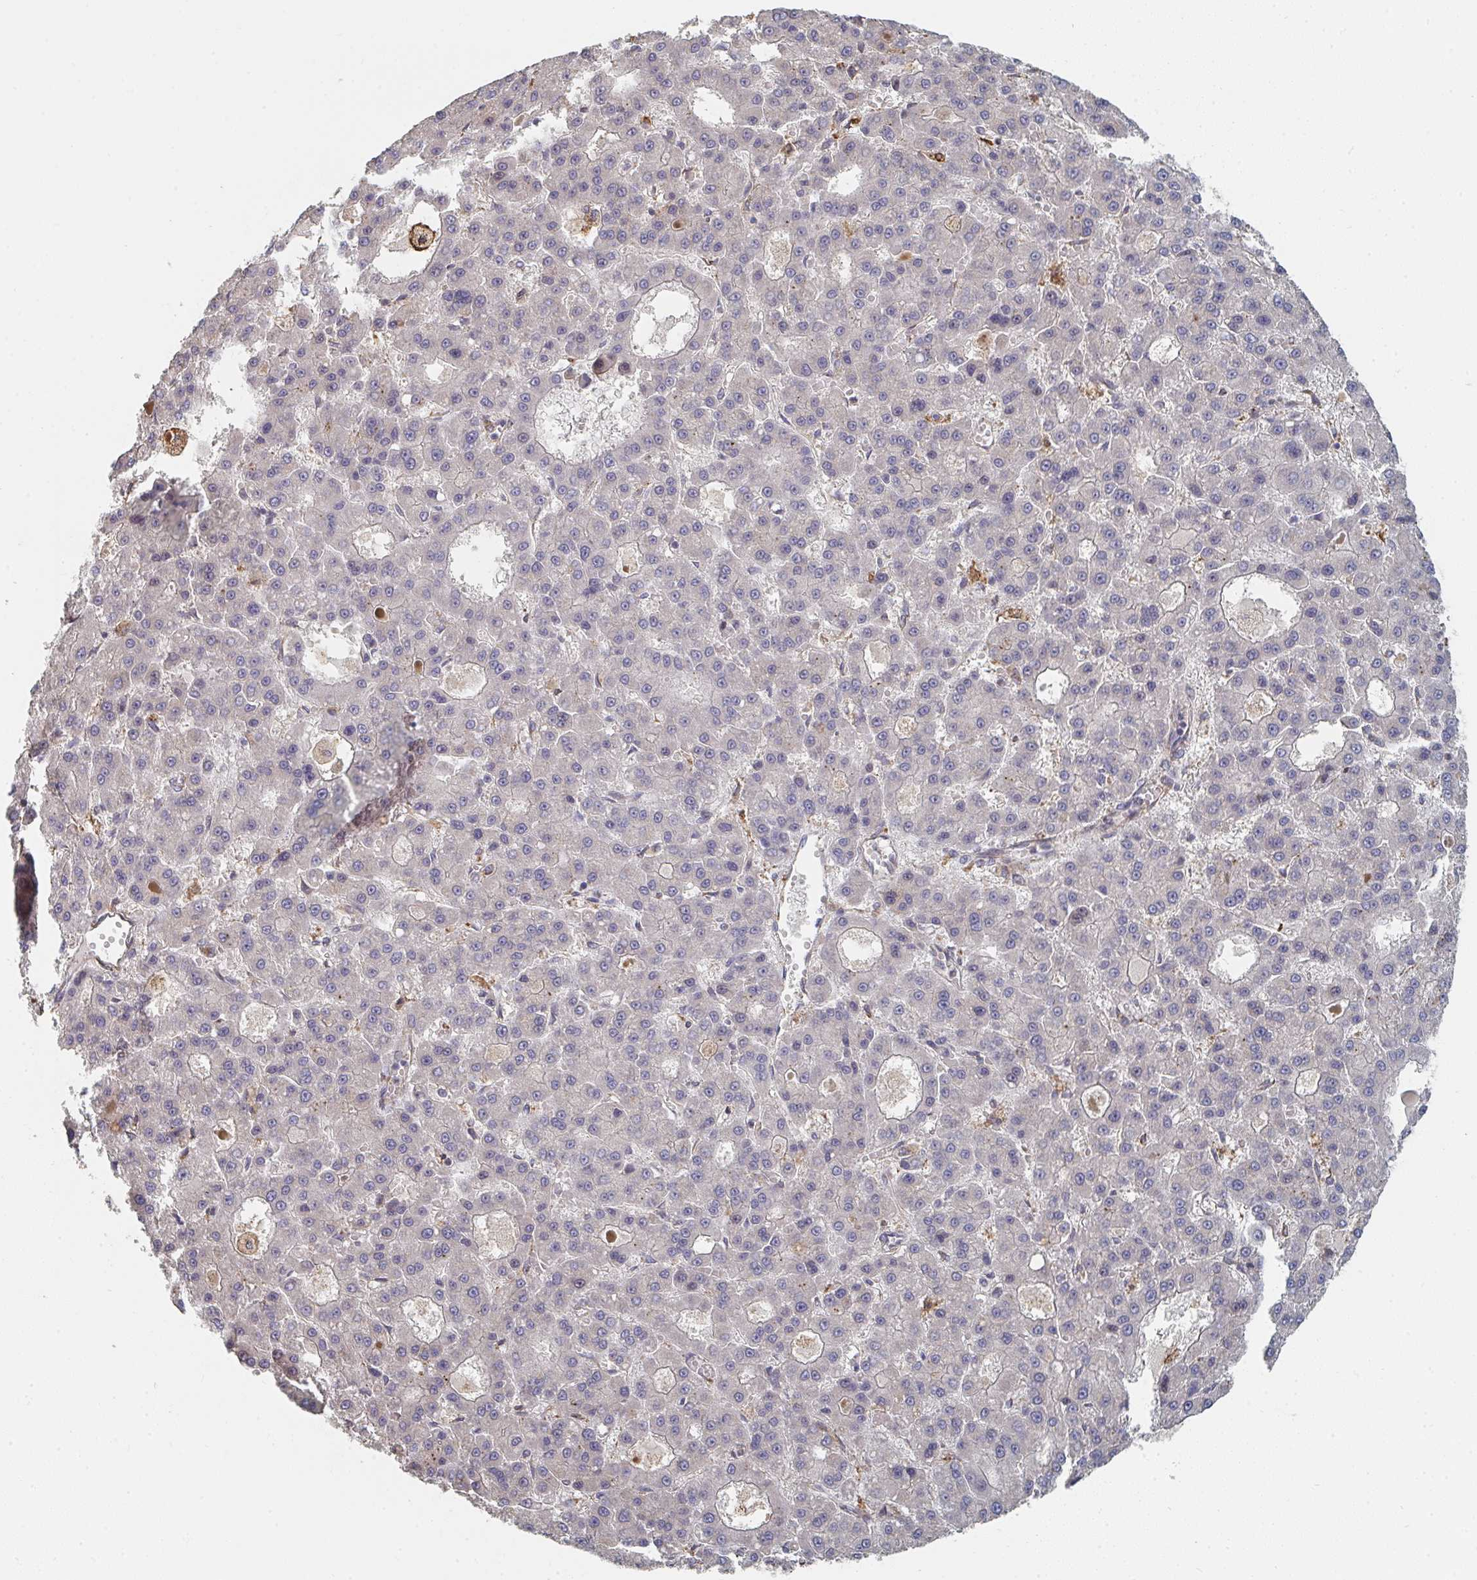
{"staining": {"intensity": "negative", "quantity": "none", "location": "none"}, "tissue": "liver cancer", "cell_type": "Tumor cells", "image_type": "cancer", "snomed": [{"axis": "morphology", "description": "Carcinoma, Hepatocellular, NOS"}, {"axis": "topography", "description": "Liver"}], "caption": "Immunohistochemistry histopathology image of neoplastic tissue: liver hepatocellular carcinoma stained with DAB (3,3'-diaminobenzidine) displays no significant protein staining in tumor cells.", "gene": "PTEN", "patient": {"sex": "male", "age": 70}}